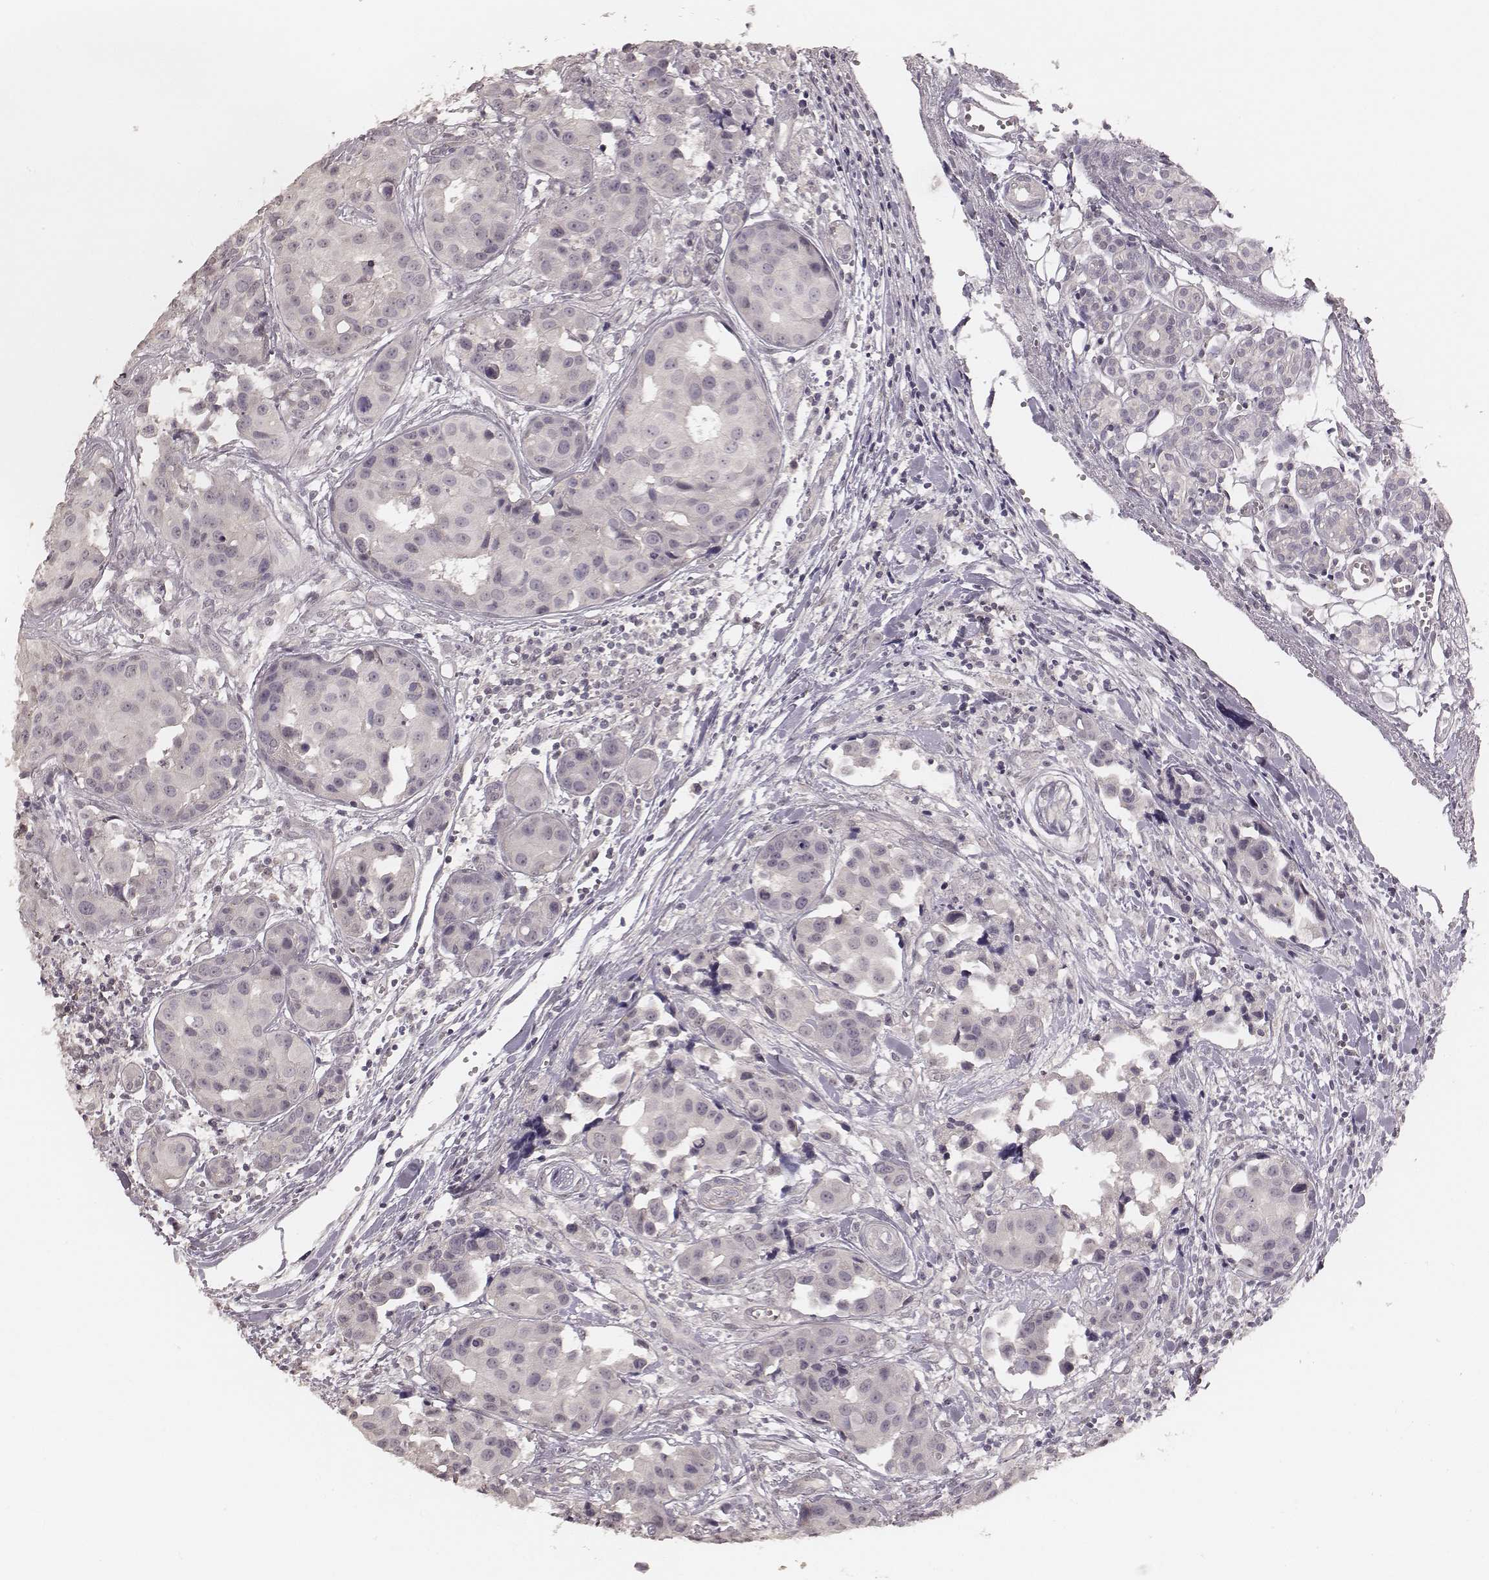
{"staining": {"intensity": "negative", "quantity": "none", "location": "none"}, "tissue": "head and neck cancer", "cell_type": "Tumor cells", "image_type": "cancer", "snomed": [{"axis": "morphology", "description": "Adenocarcinoma, NOS"}, {"axis": "topography", "description": "Head-Neck"}], "caption": "Micrograph shows no protein staining in tumor cells of head and neck adenocarcinoma tissue.", "gene": "LY6K", "patient": {"sex": "male", "age": 76}}